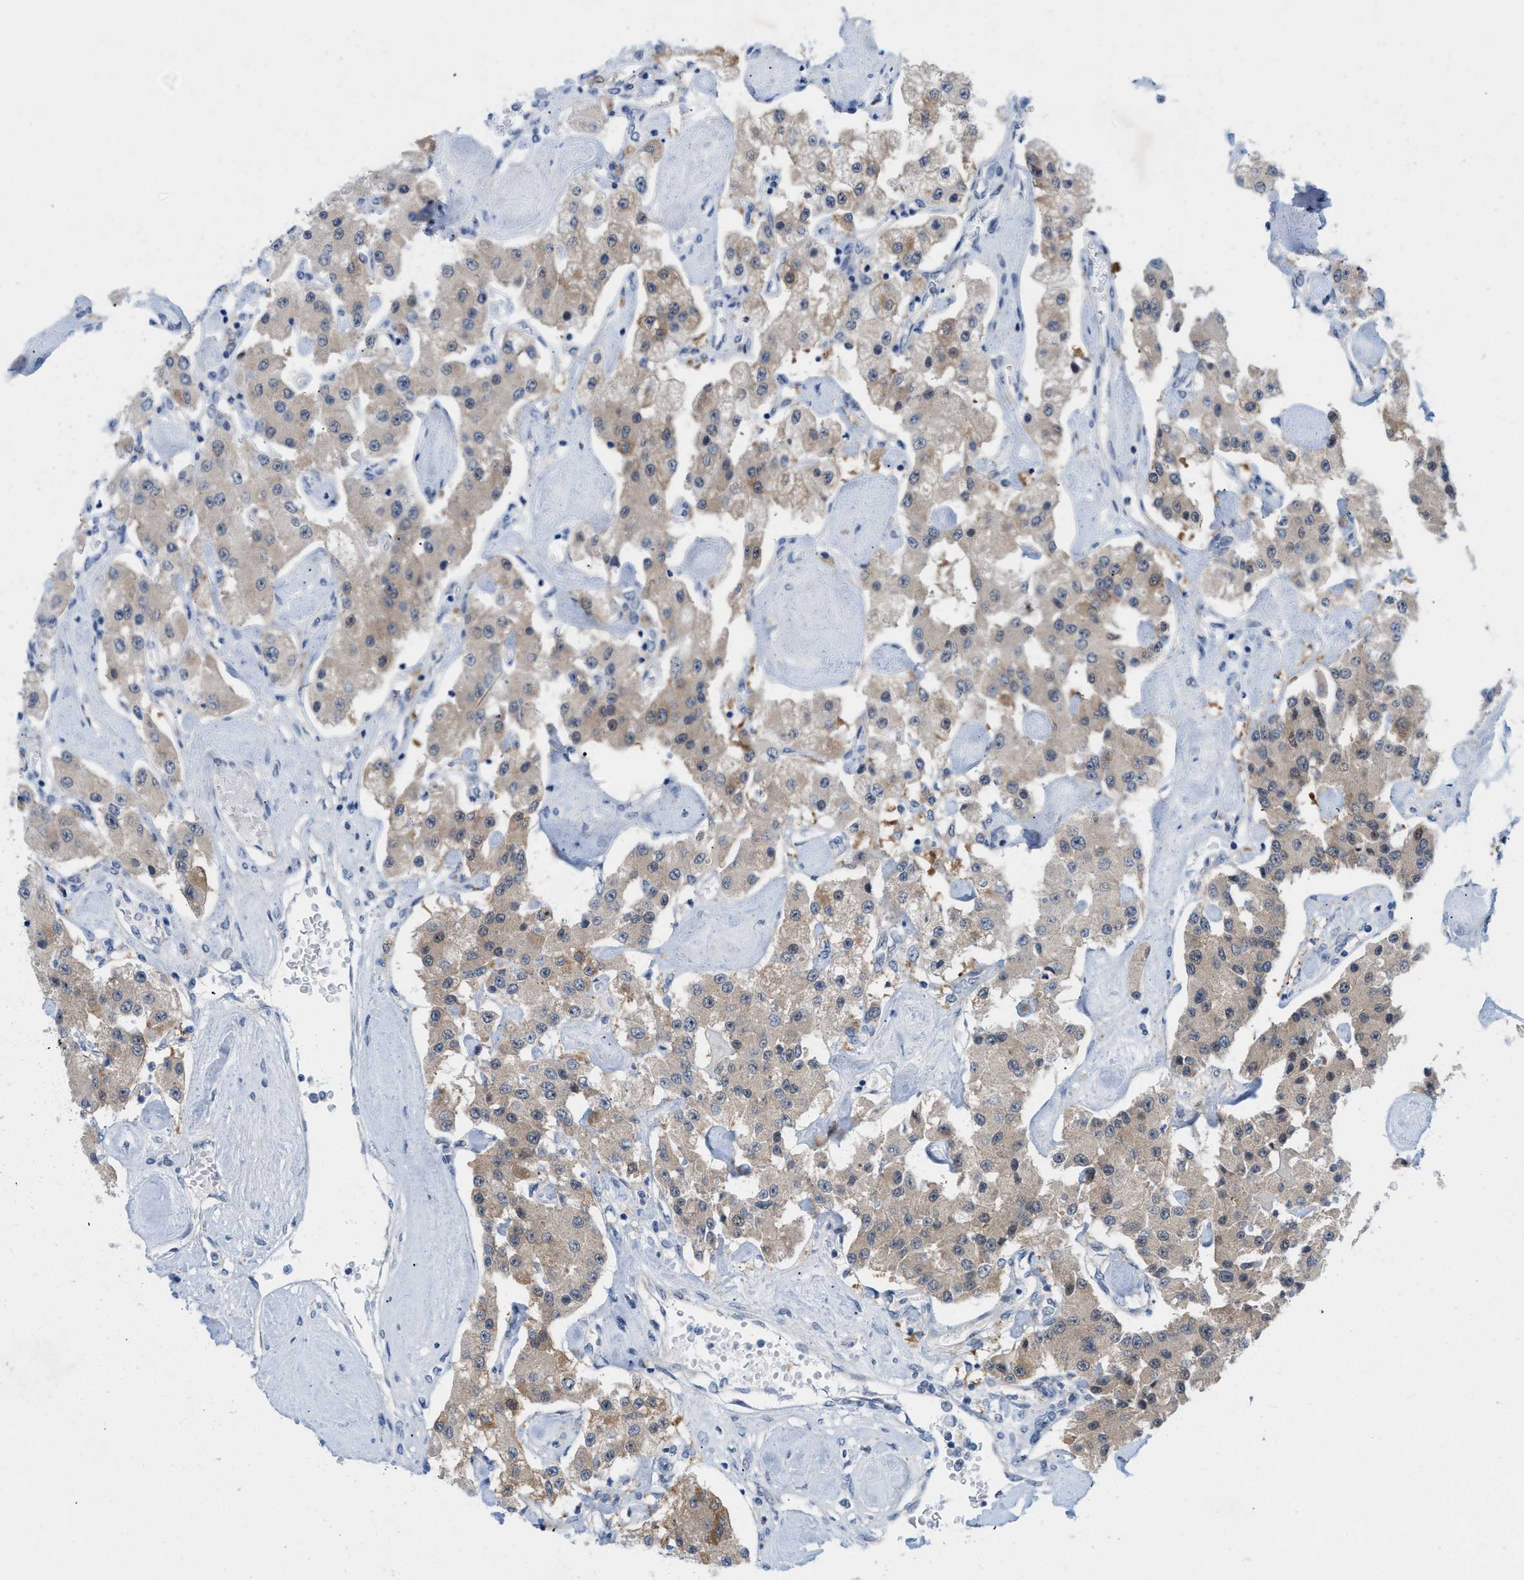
{"staining": {"intensity": "weak", "quantity": ">75%", "location": "cytoplasmic/membranous"}, "tissue": "carcinoid", "cell_type": "Tumor cells", "image_type": "cancer", "snomed": [{"axis": "morphology", "description": "Carcinoid, malignant, NOS"}, {"axis": "topography", "description": "Pancreas"}], "caption": "Immunohistochemistry (IHC) (DAB (3,3'-diaminobenzidine)) staining of human carcinoid (malignant) exhibits weak cytoplasmic/membranous protein staining in about >75% of tumor cells.", "gene": "WIPI2", "patient": {"sex": "male", "age": 41}}